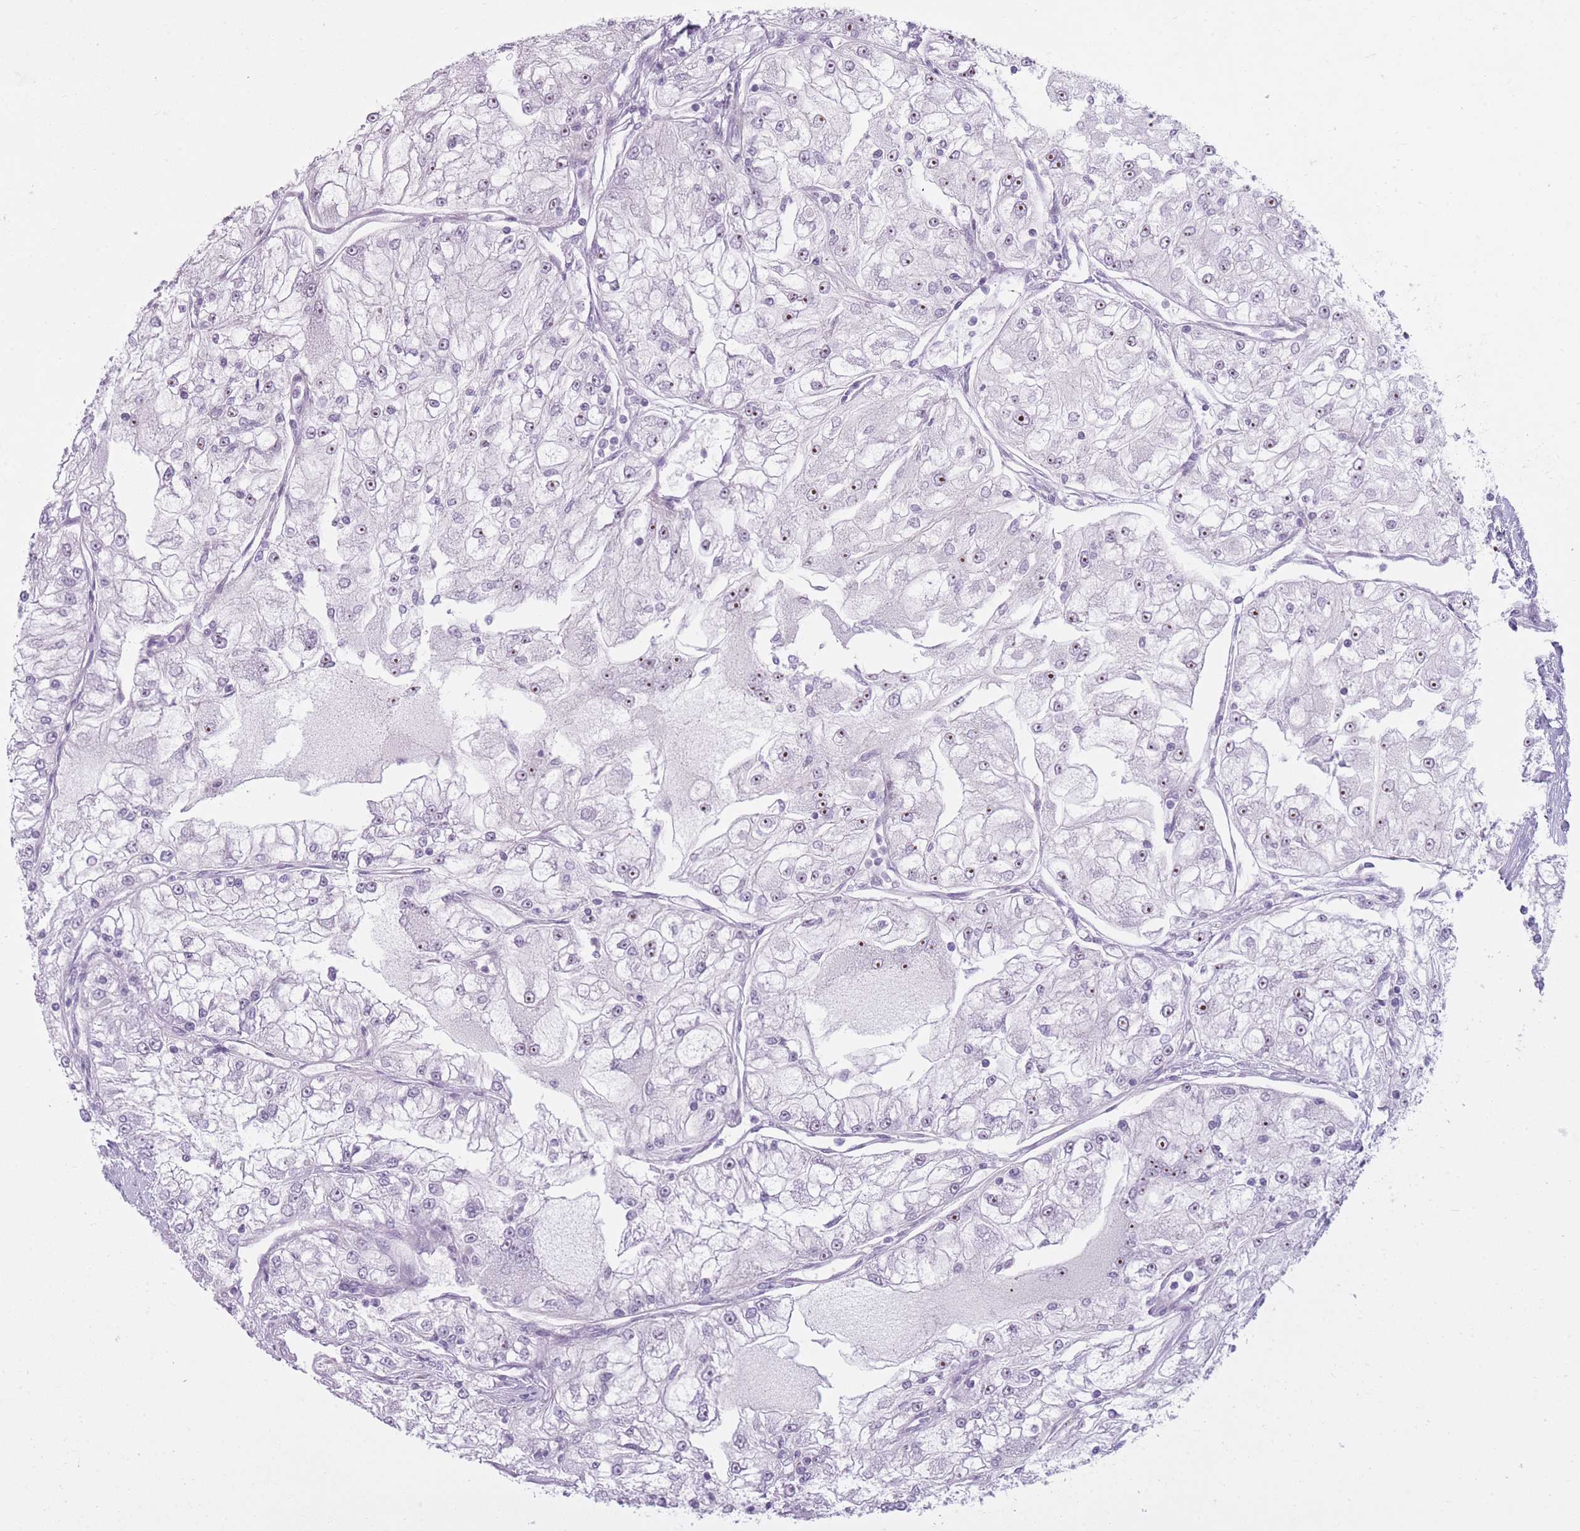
{"staining": {"intensity": "negative", "quantity": "none", "location": "none"}, "tissue": "renal cancer", "cell_type": "Tumor cells", "image_type": "cancer", "snomed": [{"axis": "morphology", "description": "Adenocarcinoma, NOS"}, {"axis": "topography", "description": "Kidney"}], "caption": "This is an immunohistochemistry (IHC) image of renal cancer (adenocarcinoma). There is no positivity in tumor cells.", "gene": "GOLGA6D", "patient": {"sex": "female", "age": 72}}